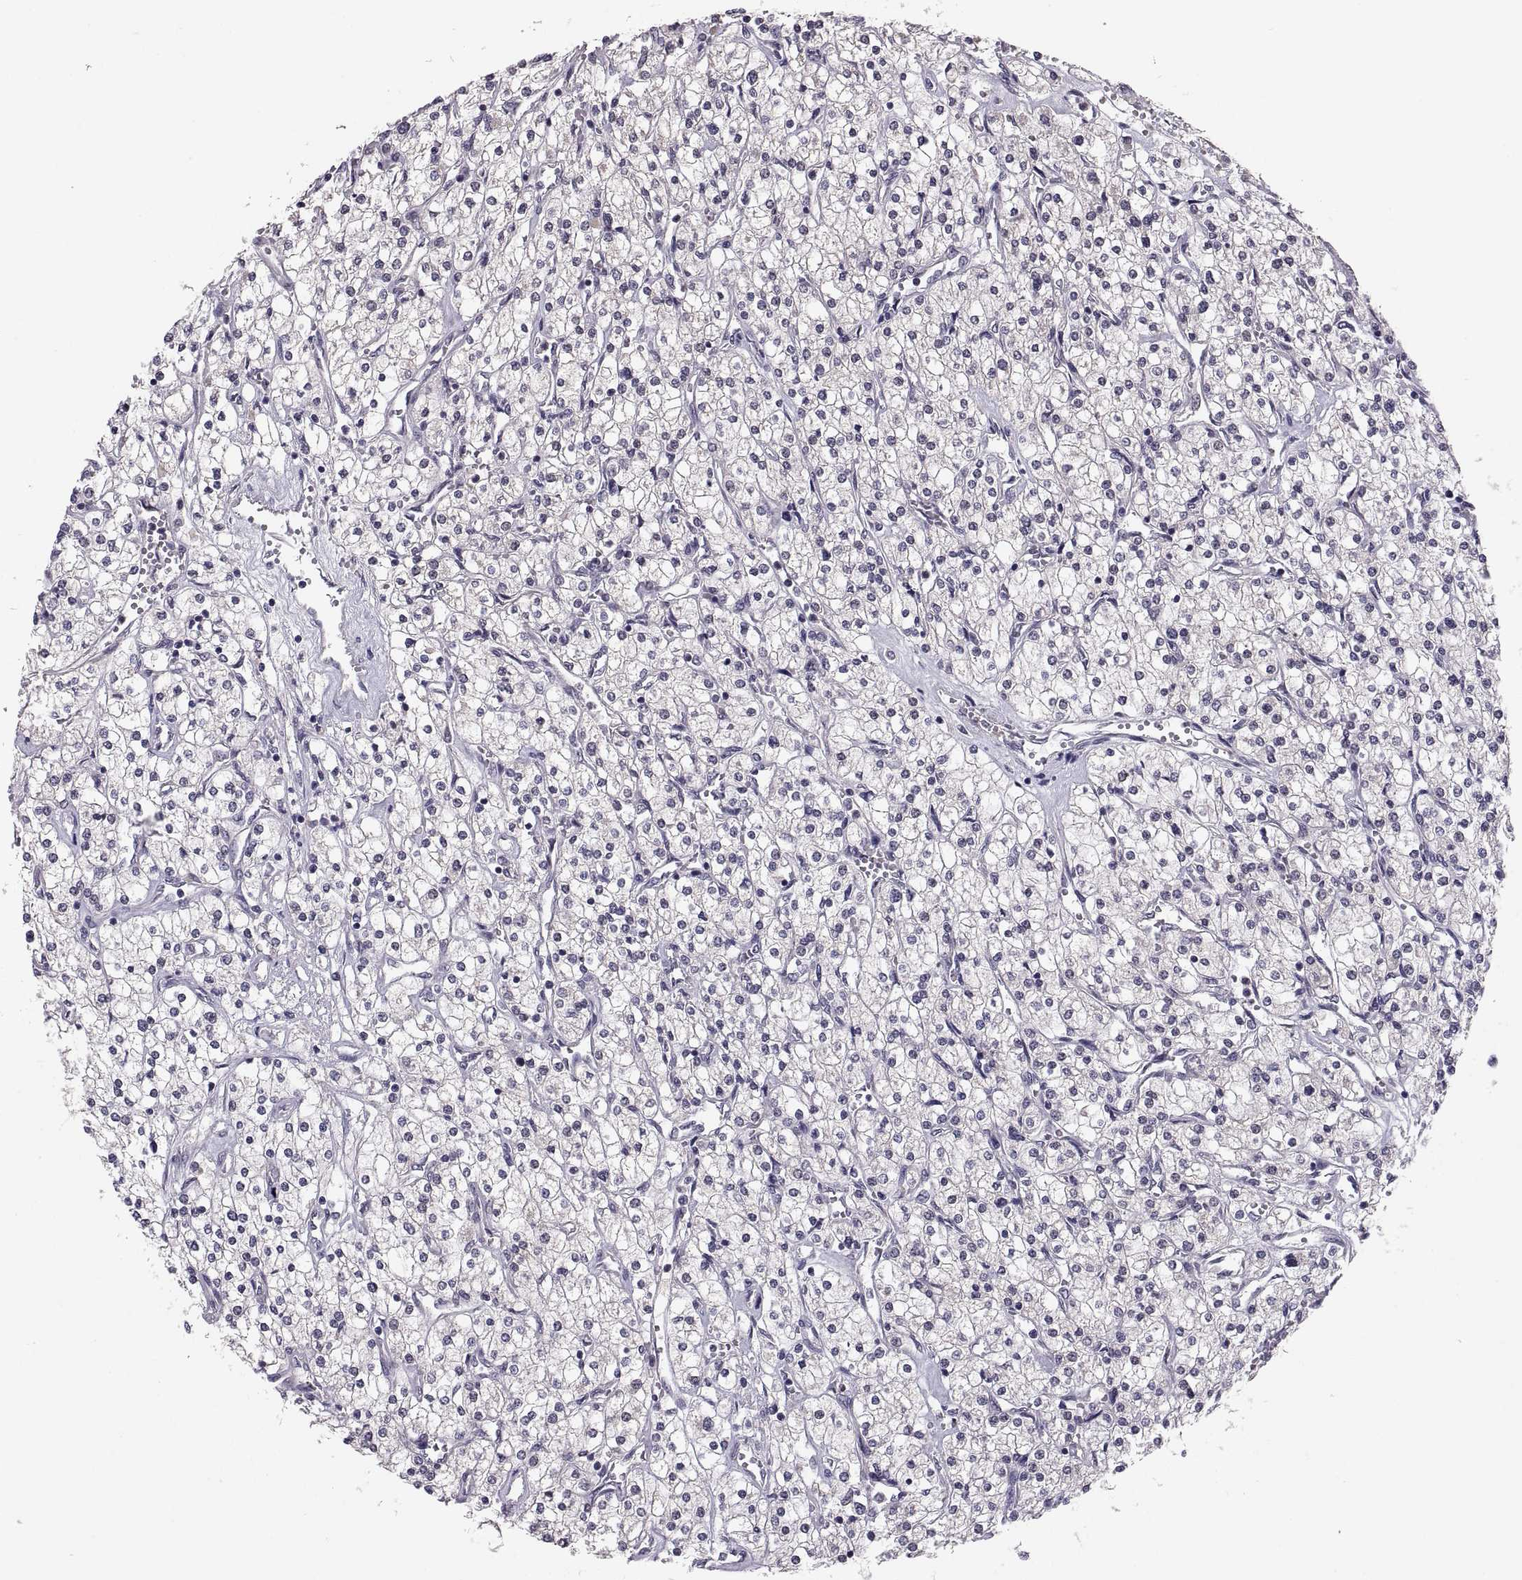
{"staining": {"intensity": "negative", "quantity": "none", "location": "none"}, "tissue": "renal cancer", "cell_type": "Tumor cells", "image_type": "cancer", "snomed": [{"axis": "morphology", "description": "Adenocarcinoma, NOS"}, {"axis": "topography", "description": "Kidney"}], "caption": "This is a photomicrograph of immunohistochemistry staining of renal adenocarcinoma, which shows no staining in tumor cells.", "gene": "PAX2", "patient": {"sex": "male", "age": 80}}